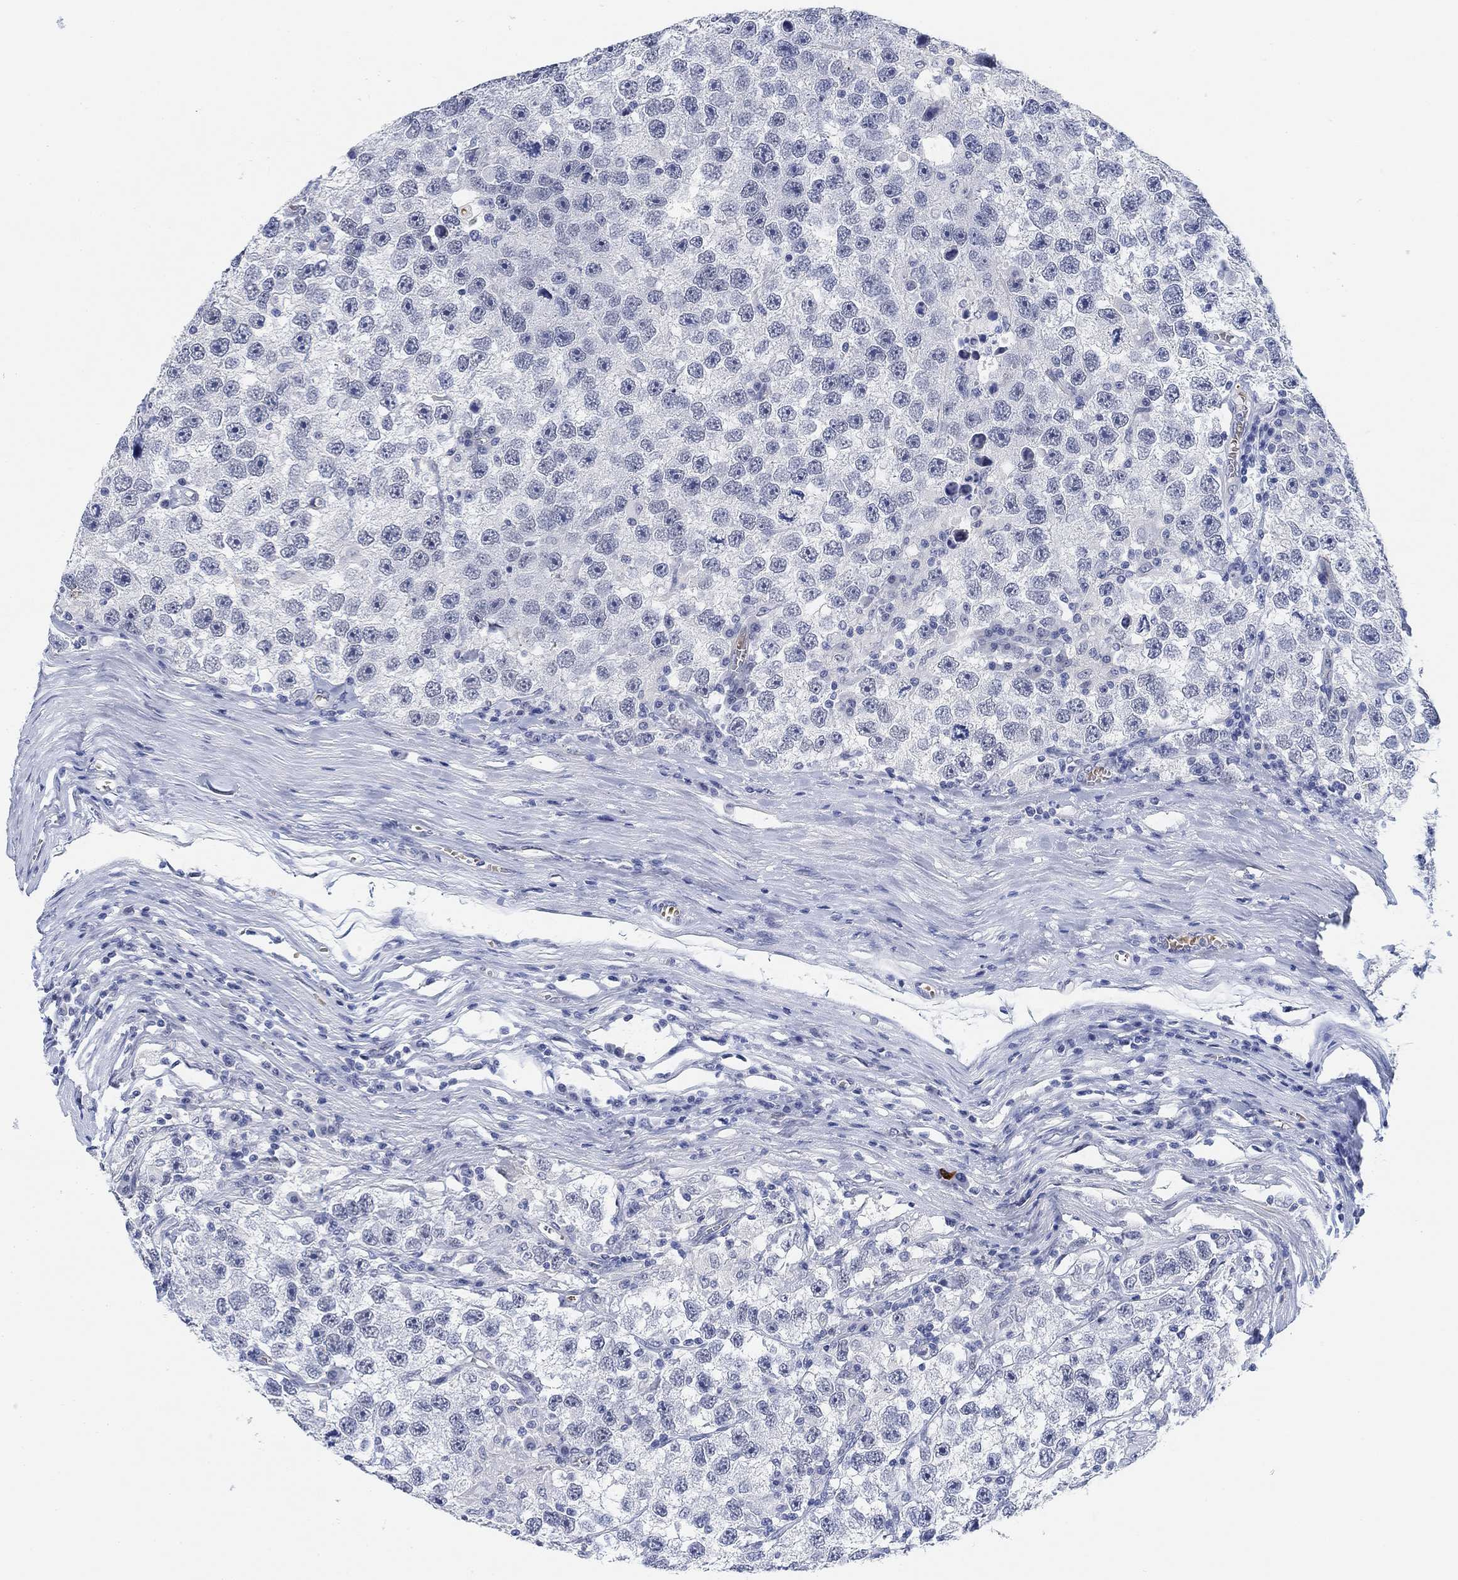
{"staining": {"intensity": "negative", "quantity": "none", "location": "none"}, "tissue": "testis cancer", "cell_type": "Tumor cells", "image_type": "cancer", "snomed": [{"axis": "morphology", "description": "Seminoma, NOS"}, {"axis": "topography", "description": "Testis"}], "caption": "The photomicrograph displays no staining of tumor cells in seminoma (testis).", "gene": "PAX6", "patient": {"sex": "male", "age": 26}}